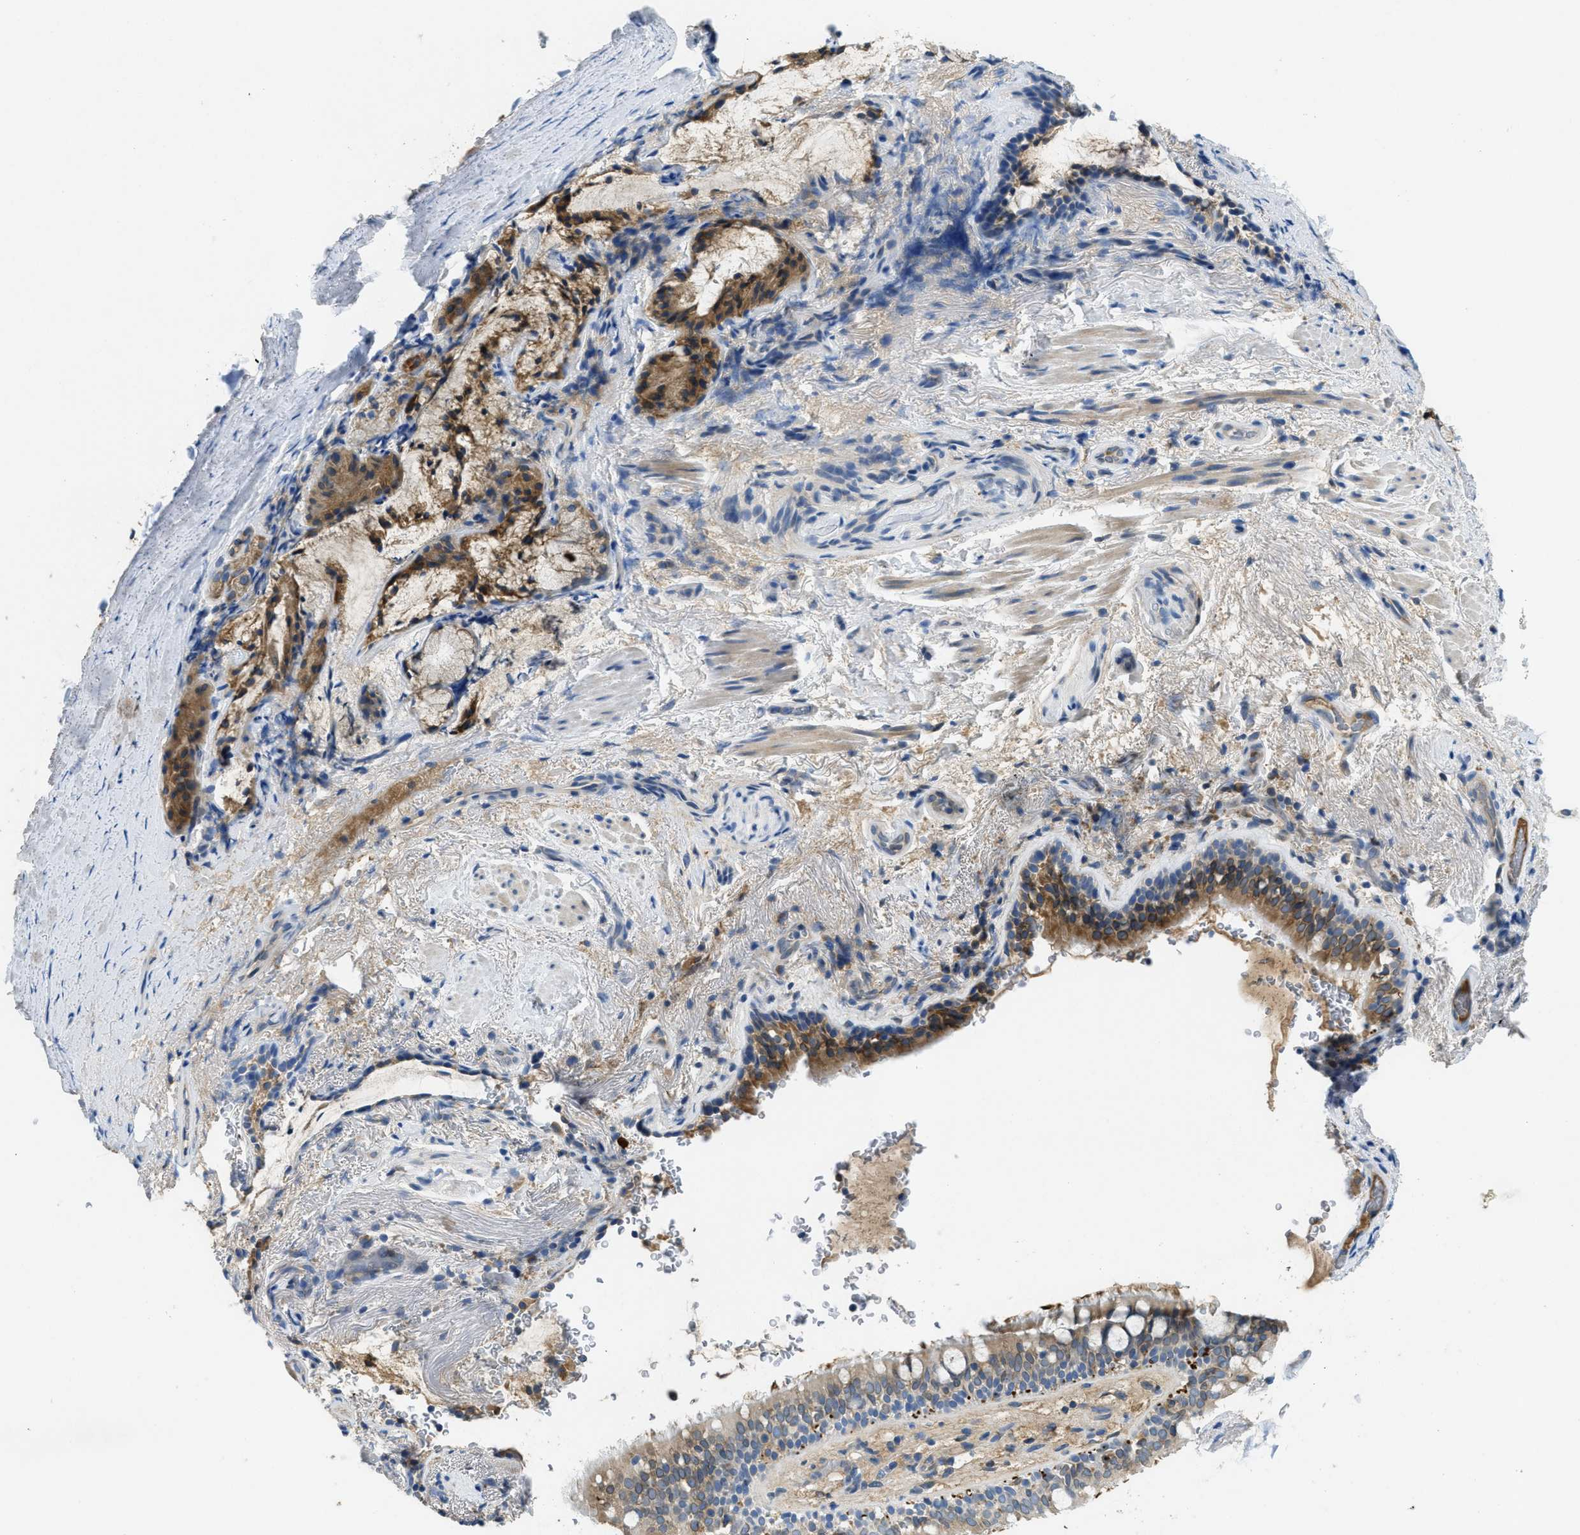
{"staining": {"intensity": "moderate", "quantity": ">75%", "location": "cytoplasmic/membranous"}, "tissue": "bronchus", "cell_type": "Respiratory epithelial cells", "image_type": "normal", "snomed": [{"axis": "morphology", "description": "Normal tissue, NOS"}, {"axis": "morphology", "description": "Inflammation, NOS"}, {"axis": "topography", "description": "Cartilage tissue"}, {"axis": "topography", "description": "Bronchus"}], "caption": "A medium amount of moderate cytoplasmic/membranous staining is appreciated in approximately >75% of respiratory epithelial cells in benign bronchus. Immunohistochemistry stains the protein in brown and the nuclei are stained blue.", "gene": "MPDU1", "patient": {"sex": "male", "age": 77}}